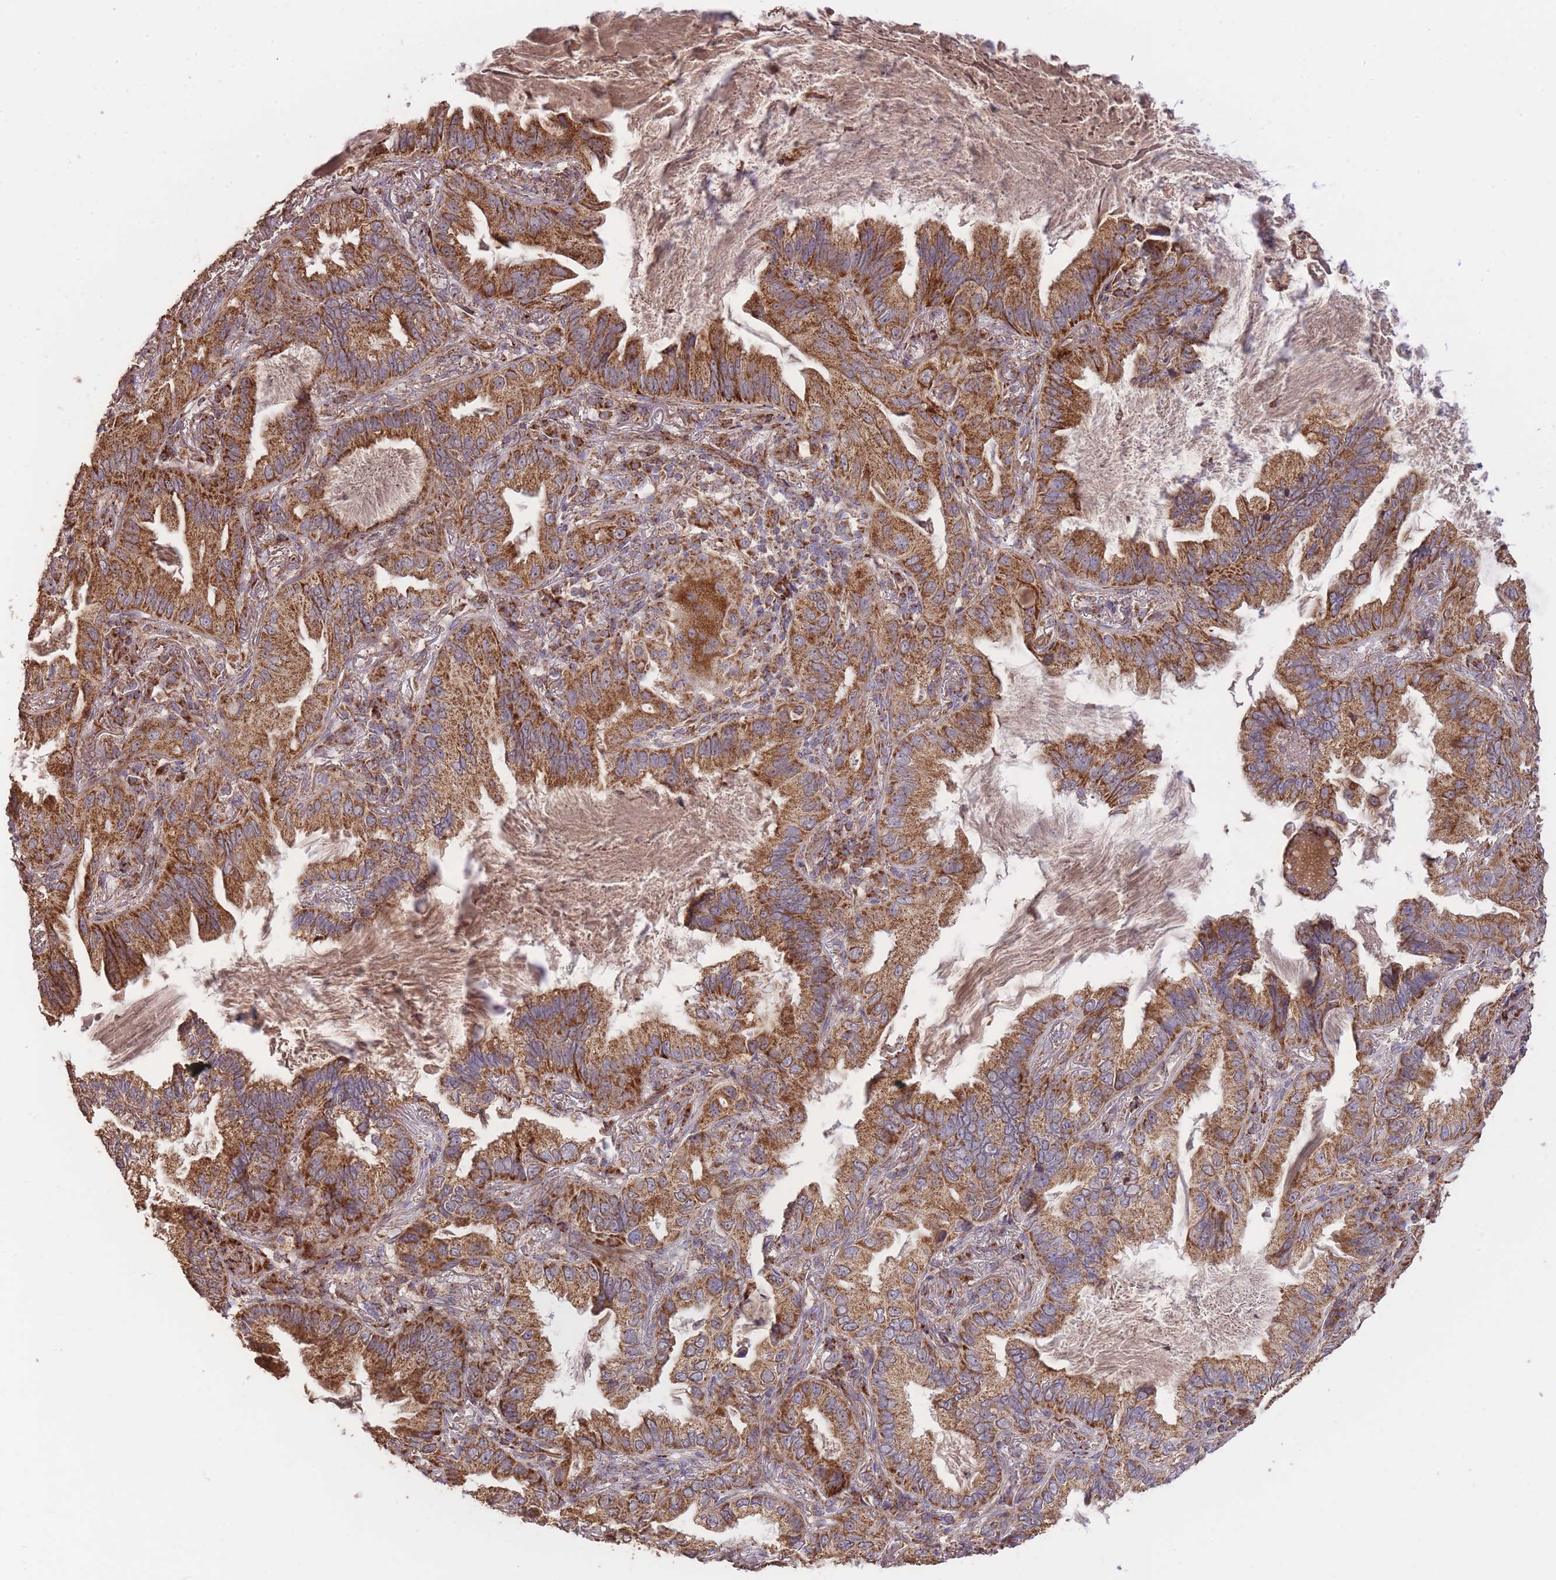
{"staining": {"intensity": "strong", "quantity": ">75%", "location": "cytoplasmic/membranous"}, "tissue": "lung cancer", "cell_type": "Tumor cells", "image_type": "cancer", "snomed": [{"axis": "morphology", "description": "Adenocarcinoma, NOS"}, {"axis": "topography", "description": "Lung"}], "caption": "Strong cytoplasmic/membranous protein positivity is appreciated in approximately >75% of tumor cells in lung adenocarcinoma. The staining was performed using DAB to visualize the protein expression in brown, while the nuclei were stained in blue with hematoxylin (Magnification: 20x).", "gene": "PREP", "patient": {"sex": "female", "age": 69}}